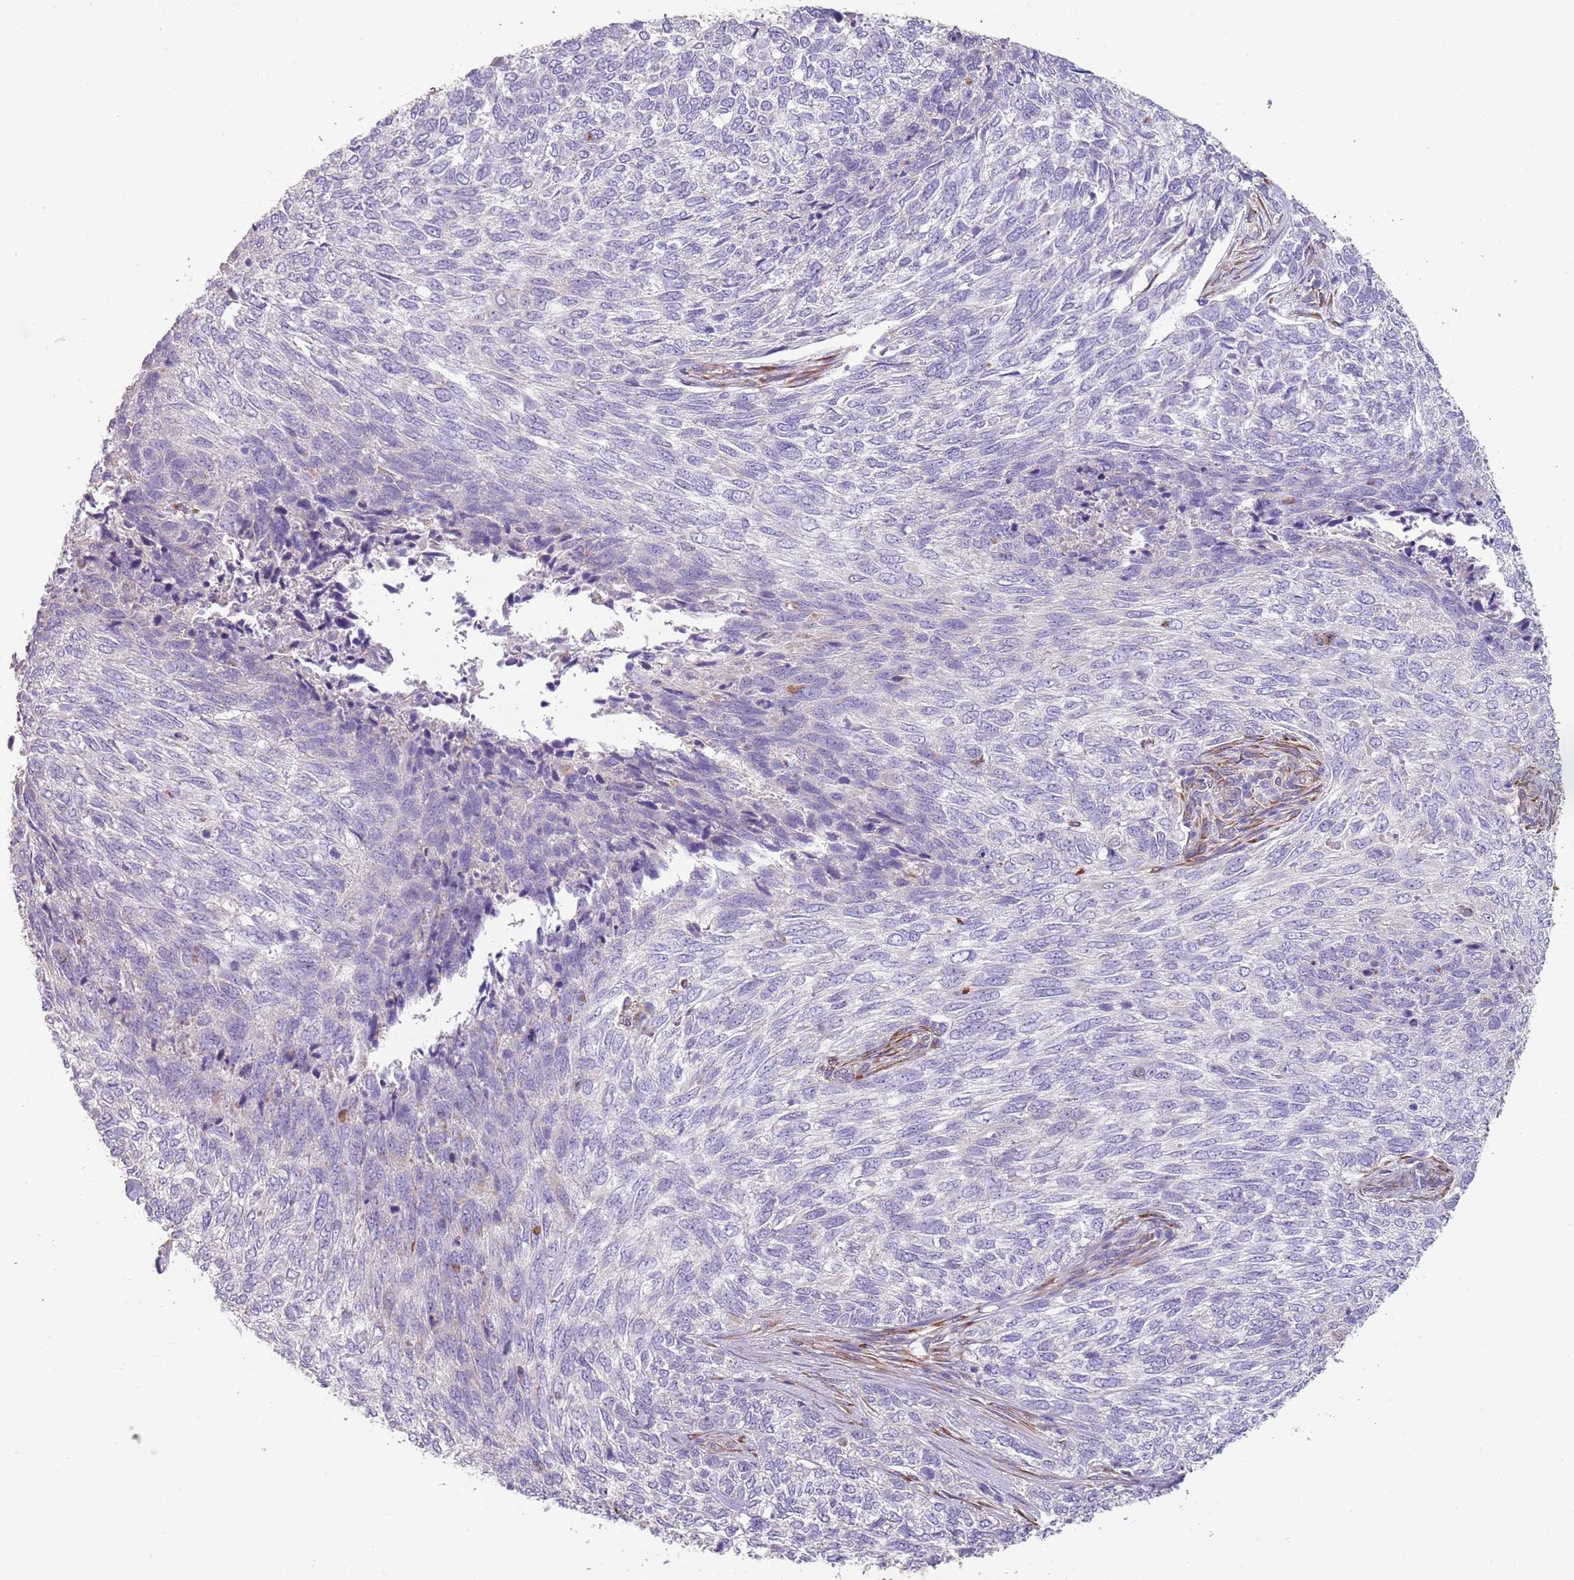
{"staining": {"intensity": "negative", "quantity": "none", "location": "none"}, "tissue": "skin cancer", "cell_type": "Tumor cells", "image_type": "cancer", "snomed": [{"axis": "morphology", "description": "Basal cell carcinoma"}, {"axis": "topography", "description": "Skin"}], "caption": "High power microscopy histopathology image of an IHC histopathology image of skin basal cell carcinoma, revealing no significant positivity in tumor cells.", "gene": "PHLPP2", "patient": {"sex": "female", "age": 65}}